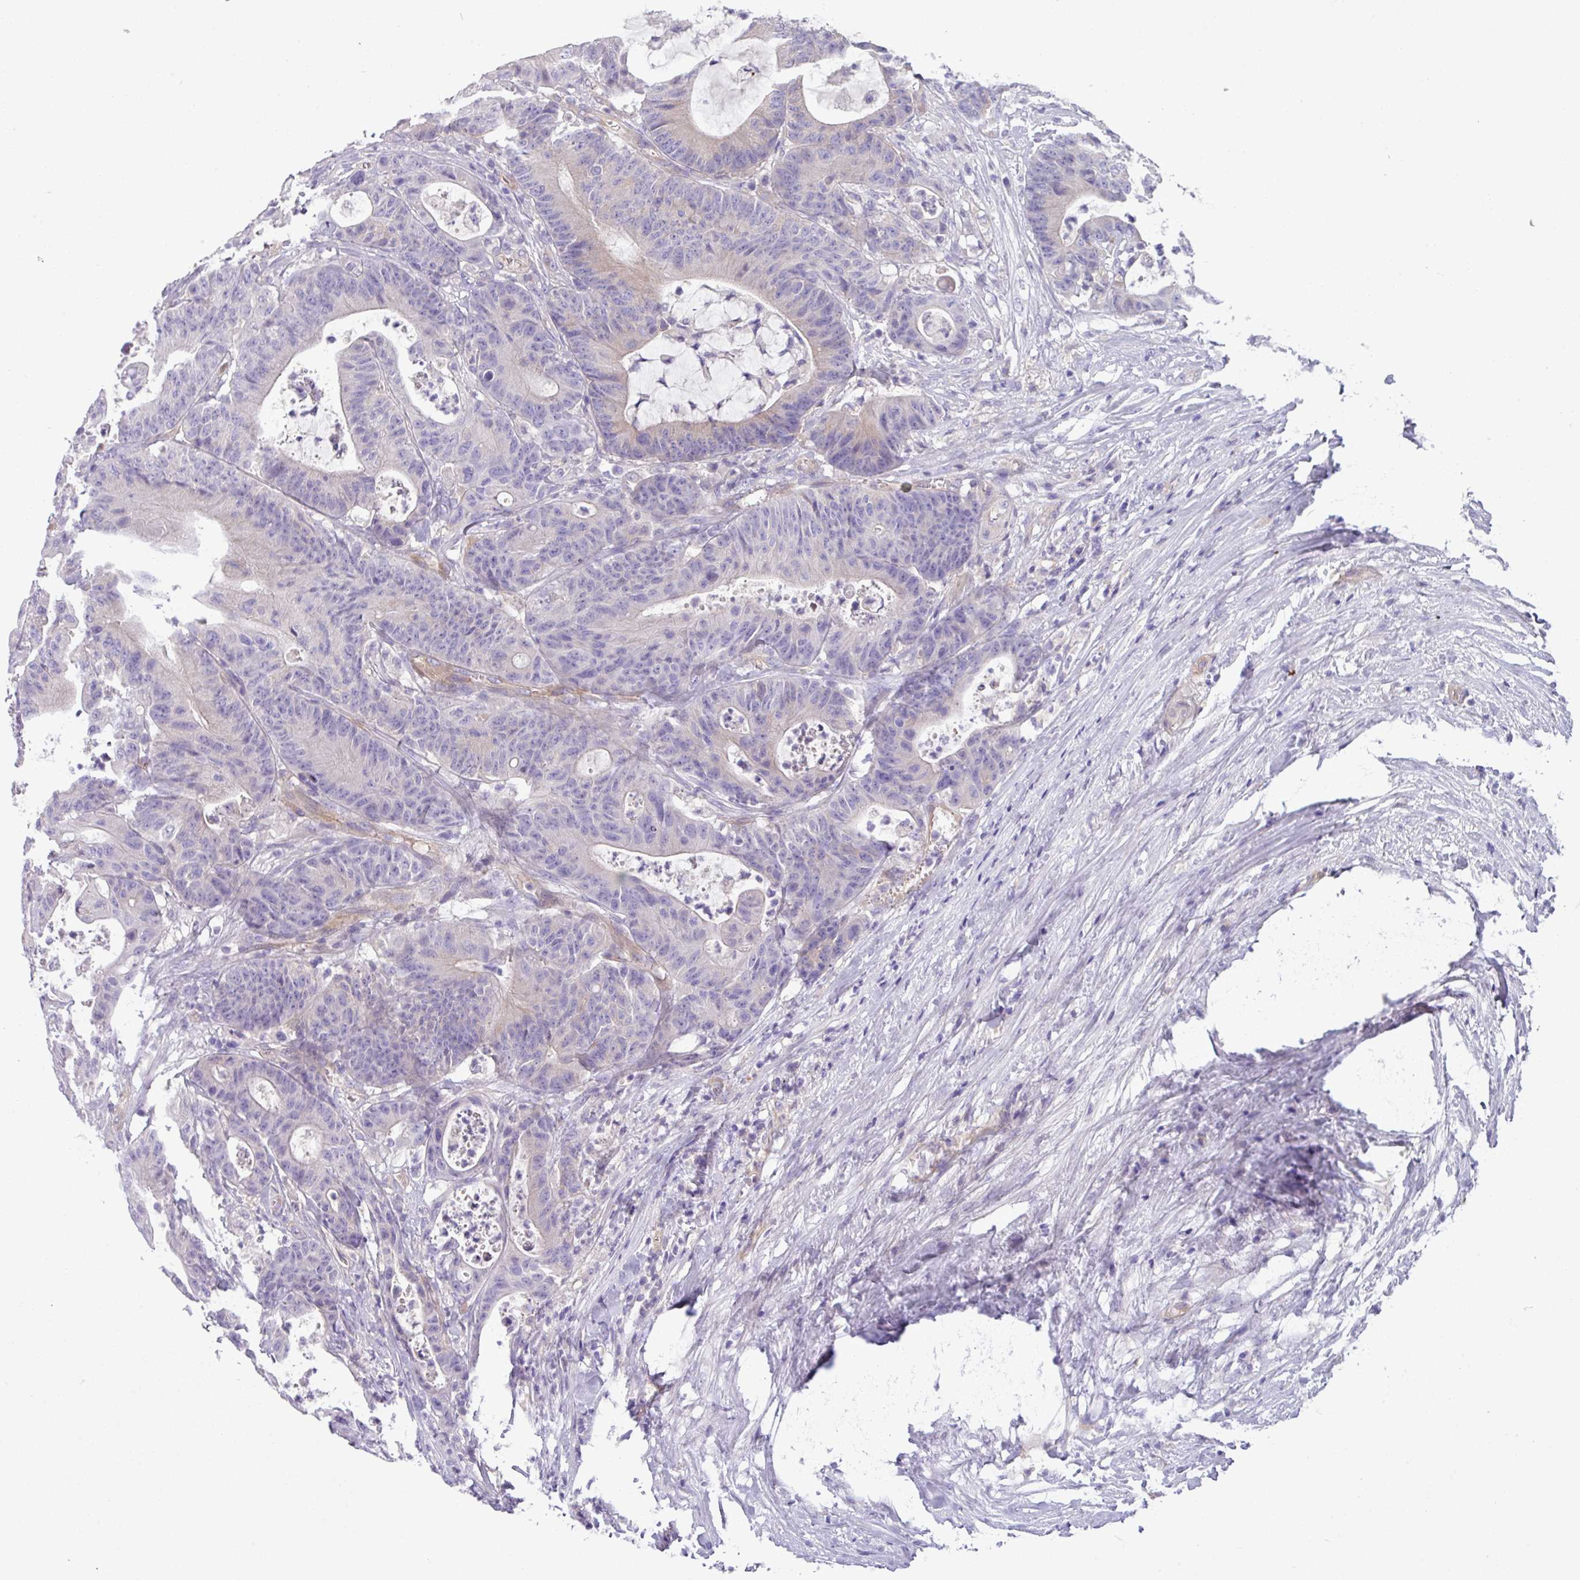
{"staining": {"intensity": "negative", "quantity": "none", "location": "none"}, "tissue": "colorectal cancer", "cell_type": "Tumor cells", "image_type": "cancer", "snomed": [{"axis": "morphology", "description": "Adenocarcinoma, NOS"}, {"axis": "topography", "description": "Colon"}], "caption": "Immunohistochemistry (IHC) histopathology image of neoplastic tissue: human adenocarcinoma (colorectal) stained with DAB exhibits no significant protein positivity in tumor cells.", "gene": "KIRREL3", "patient": {"sex": "female", "age": 84}}